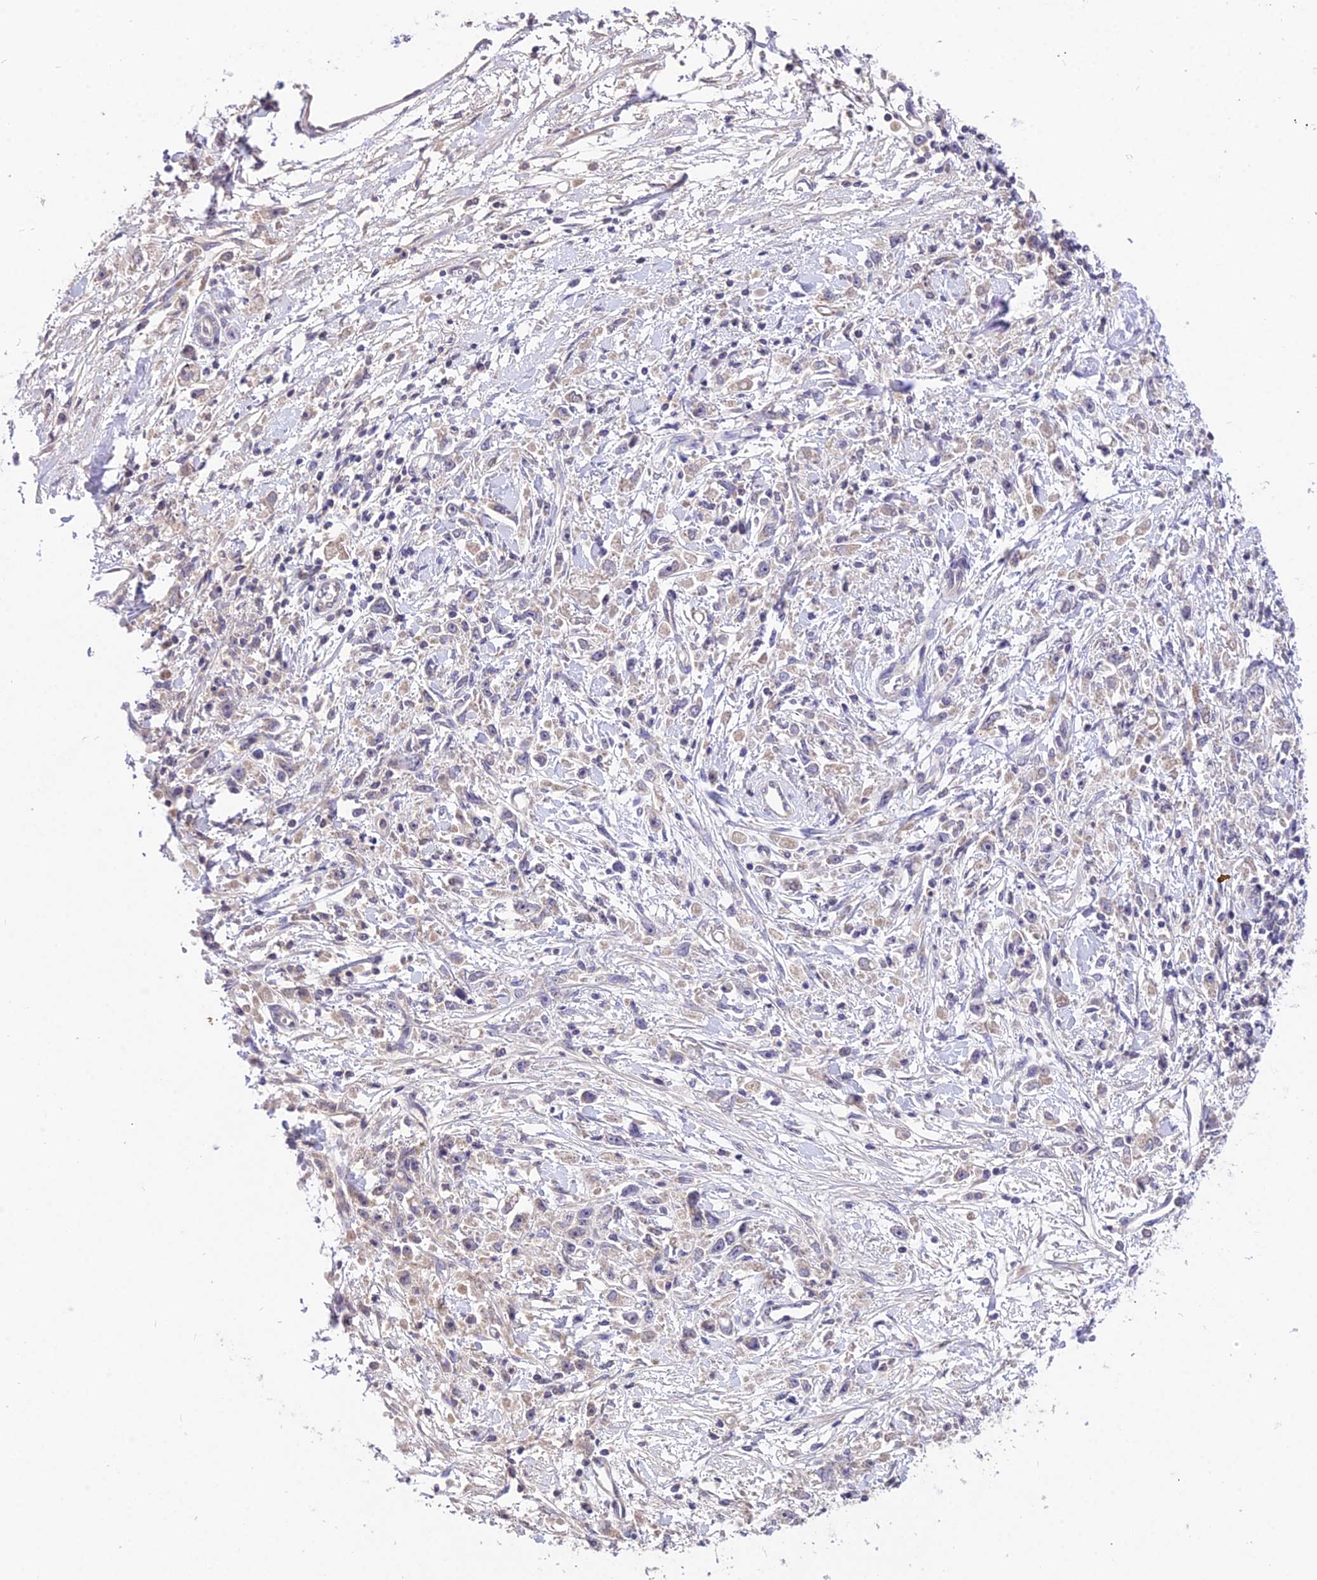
{"staining": {"intensity": "weak", "quantity": "<25%", "location": "cytoplasmic/membranous"}, "tissue": "stomach cancer", "cell_type": "Tumor cells", "image_type": "cancer", "snomed": [{"axis": "morphology", "description": "Adenocarcinoma, NOS"}, {"axis": "topography", "description": "Stomach"}], "caption": "Tumor cells show no significant protein expression in stomach cancer (adenocarcinoma).", "gene": "PGK1", "patient": {"sex": "female", "age": 59}}